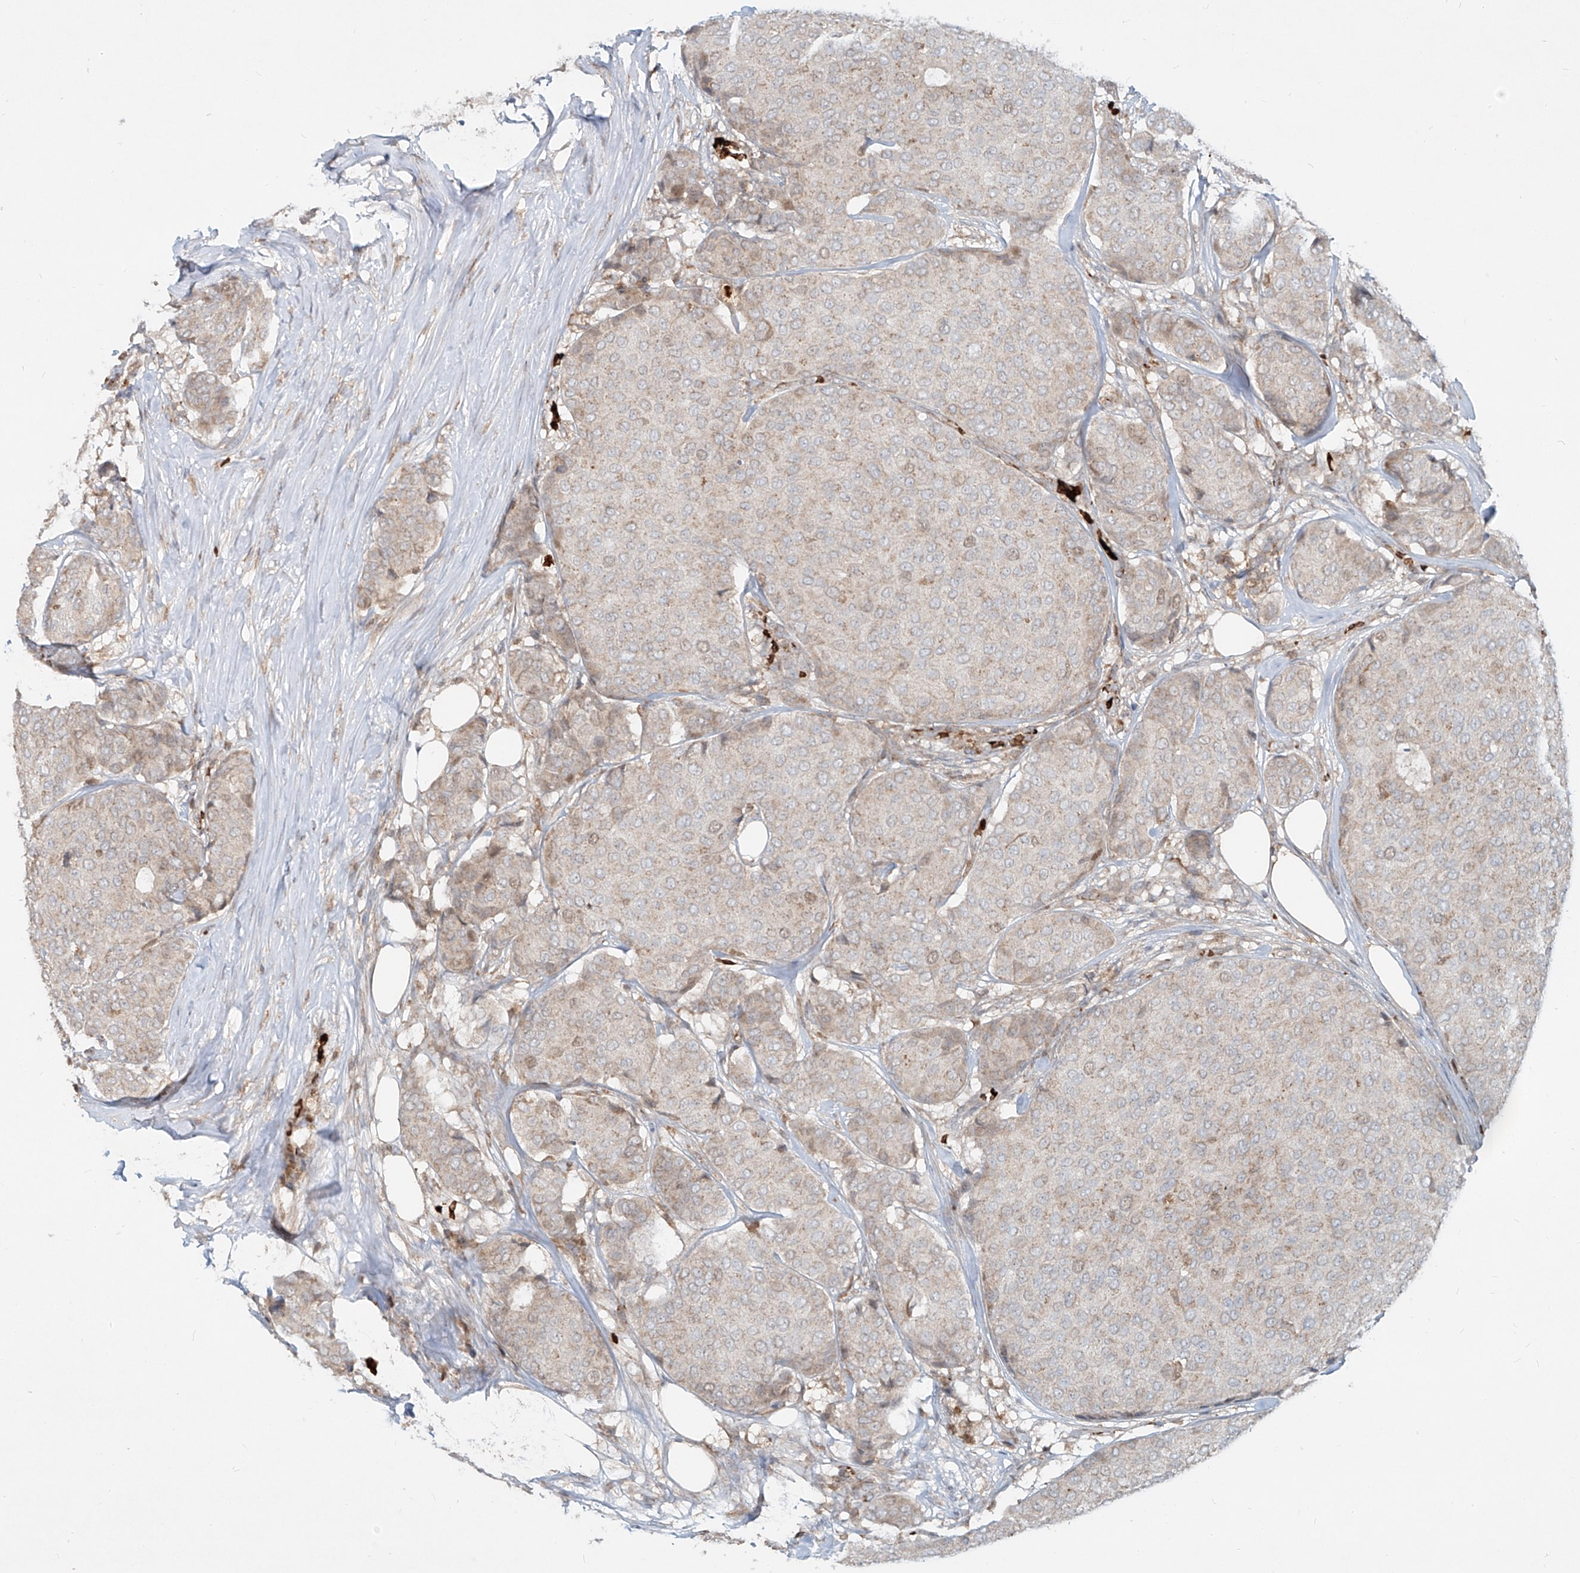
{"staining": {"intensity": "weak", "quantity": "<25%", "location": "cytoplasmic/membranous,nuclear"}, "tissue": "breast cancer", "cell_type": "Tumor cells", "image_type": "cancer", "snomed": [{"axis": "morphology", "description": "Duct carcinoma"}, {"axis": "topography", "description": "Breast"}], "caption": "The immunohistochemistry (IHC) histopathology image has no significant expression in tumor cells of breast cancer tissue. (DAB (3,3'-diaminobenzidine) immunohistochemistry (IHC), high magnification).", "gene": "FGD2", "patient": {"sex": "female", "age": 75}}